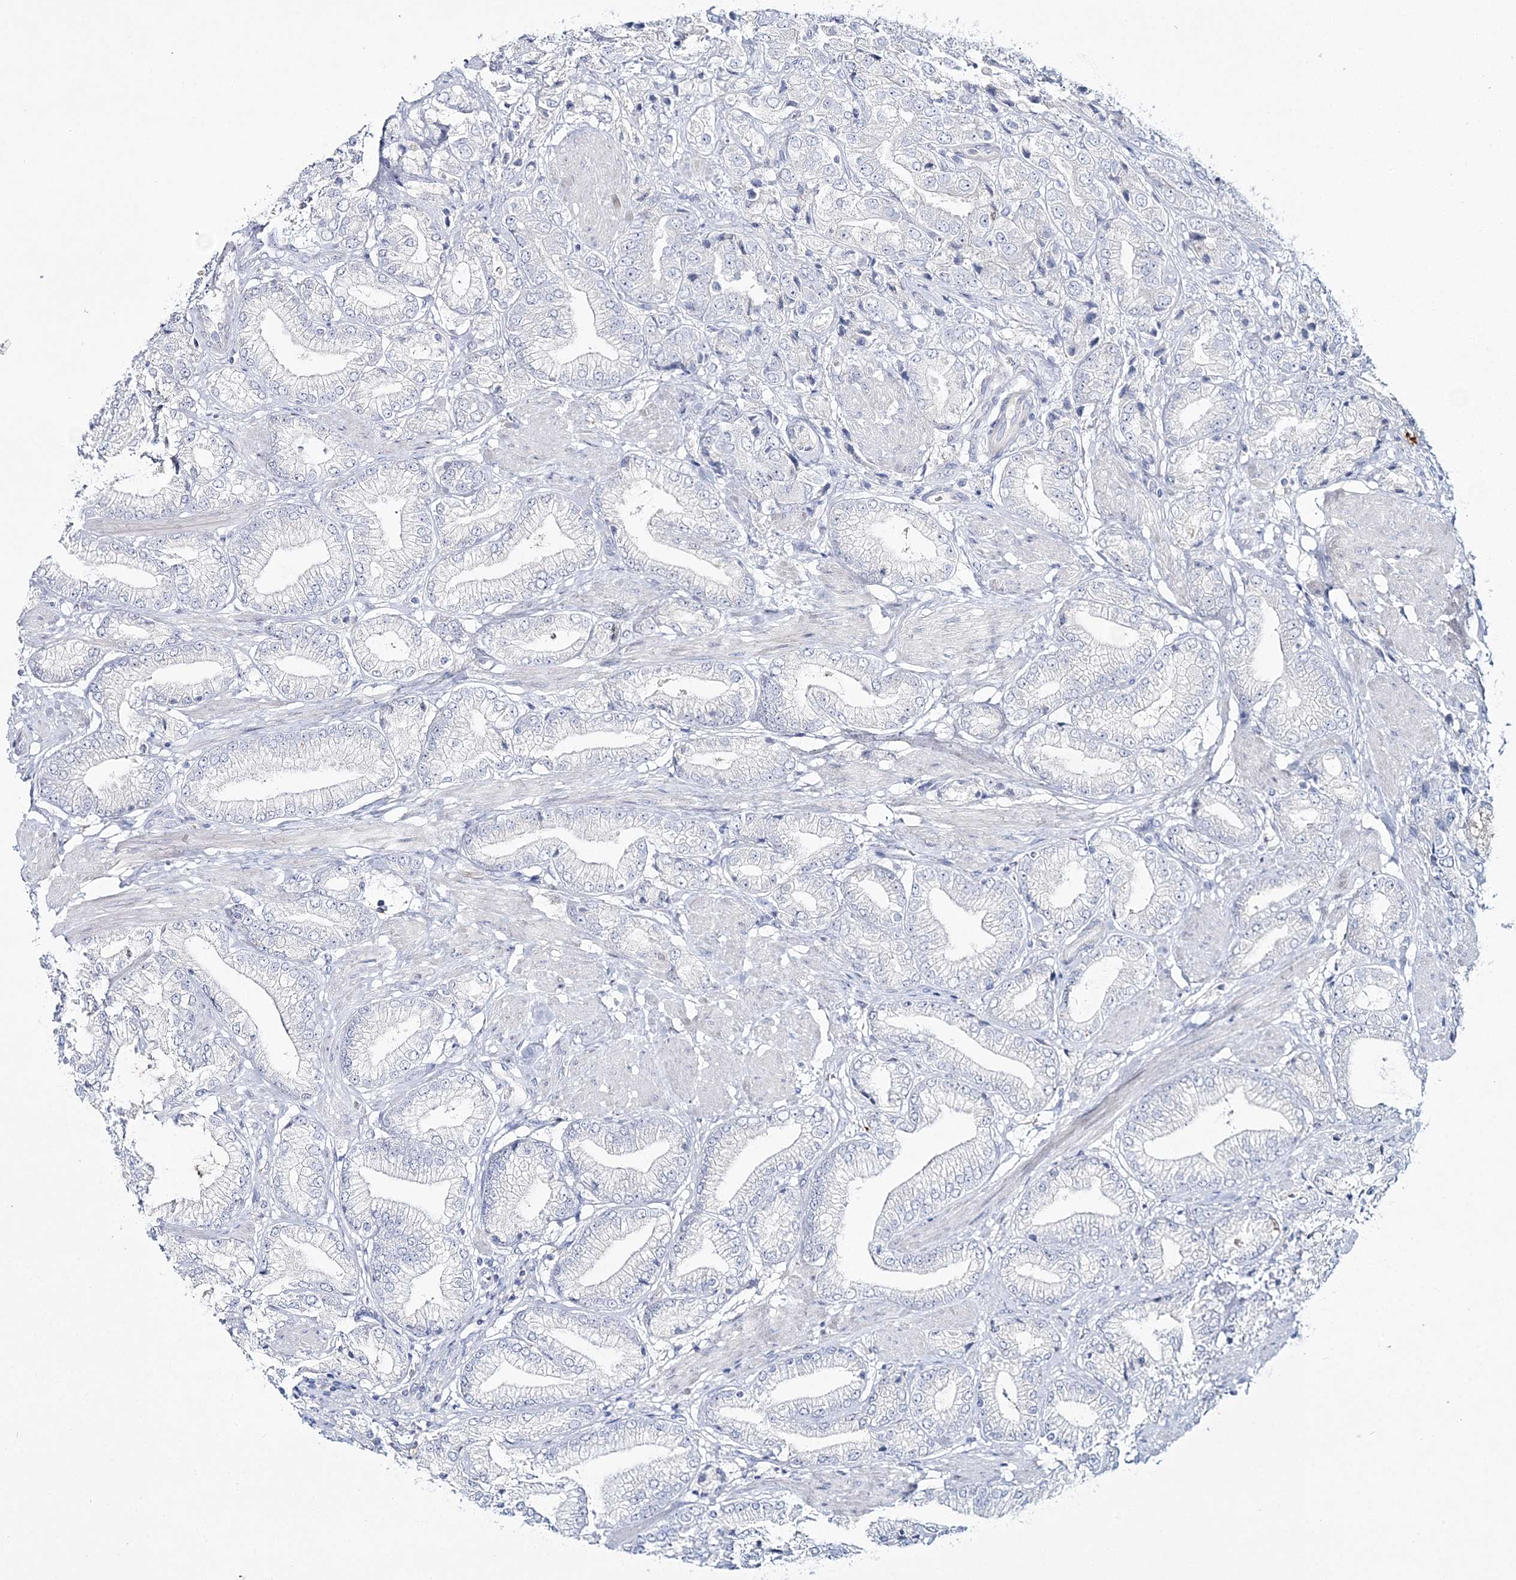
{"staining": {"intensity": "negative", "quantity": "none", "location": "none"}, "tissue": "prostate cancer", "cell_type": "Tumor cells", "image_type": "cancer", "snomed": [{"axis": "morphology", "description": "Adenocarcinoma, High grade"}, {"axis": "topography", "description": "Prostate"}], "caption": "Tumor cells show no significant protein positivity in prostate adenocarcinoma (high-grade).", "gene": "WDSUB1", "patient": {"sex": "male", "age": 50}}